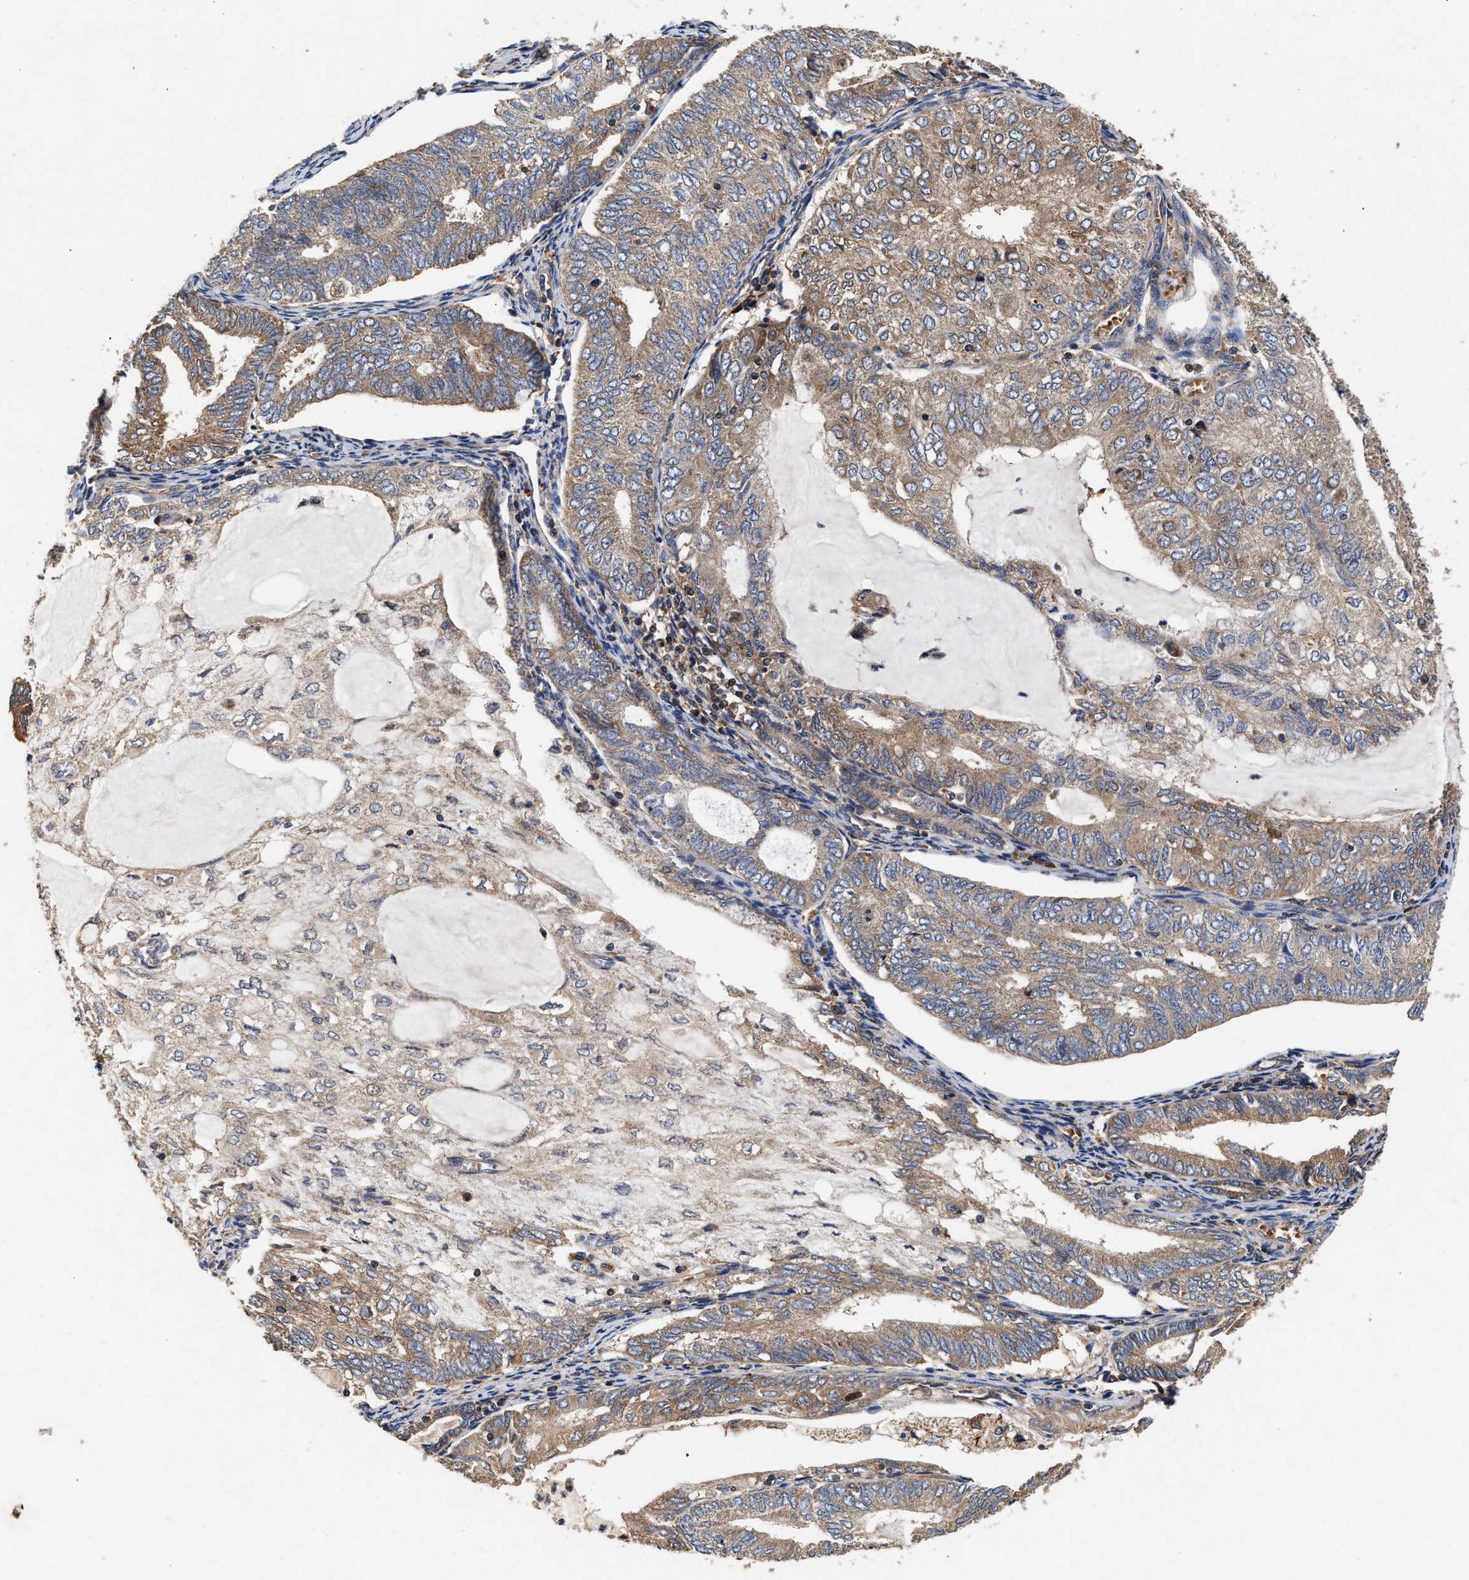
{"staining": {"intensity": "weak", "quantity": ">75%", "location": "cytoplasmic/membranous"}, "tissue": "endometrial cancer", "cell_type": "Tumor cells", "image_type": "cancer", "snomed": [{"axis": "morphology", "description": "Adenocarcinoma, NOS"}, {"axis": "topography", "description": "Endometrium"}], "caption": "Protein staining of endometrial cancer tissue reveals weak cytoplasmic/membranous expression in about >75% of tumor cells.", "gene": "NFKB2", "patient": {"sex": "female", "age": 81}}